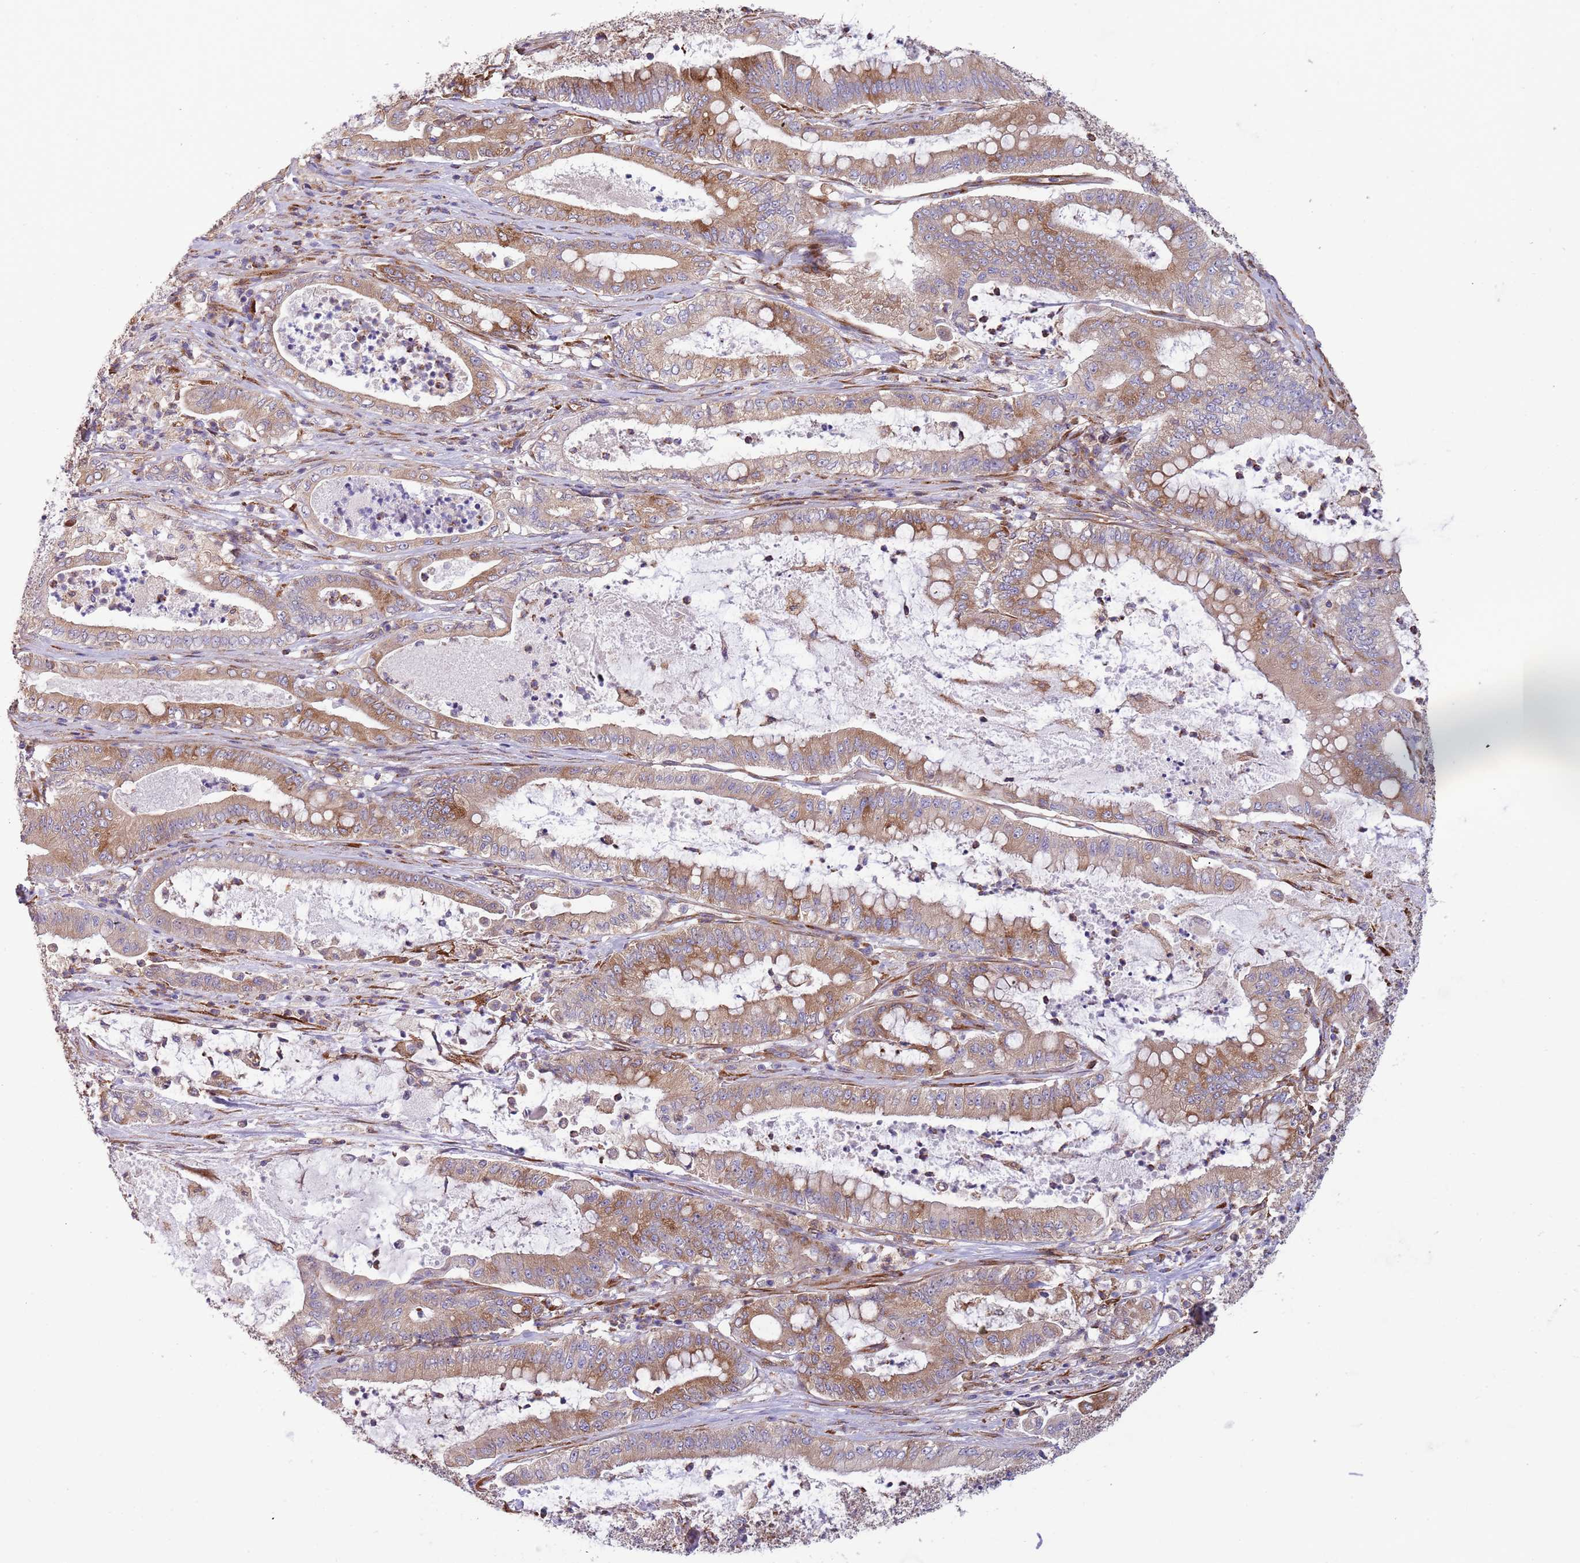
{"staining": {"intensity": "moderate", "quantity": ">75%", "location": "cytoplasmic/membranous"}, "tissue": "pancreatic cancer", "cell_type": "Tumor cells", "image_type": "cancer", "snomed": [{"axis": "morphology", "description": "Adenocarcinoma, NOS"}, {"axis": "topography", "description": "Pancreas"}], "caption": "Moderate cytoplasmic/membranous protein positivity is present in about >75% of tumor cells in pancreatic adenocarcinoma.", "gene": "ARMCX6", "patient": {"sex": "male", "age": 71}}